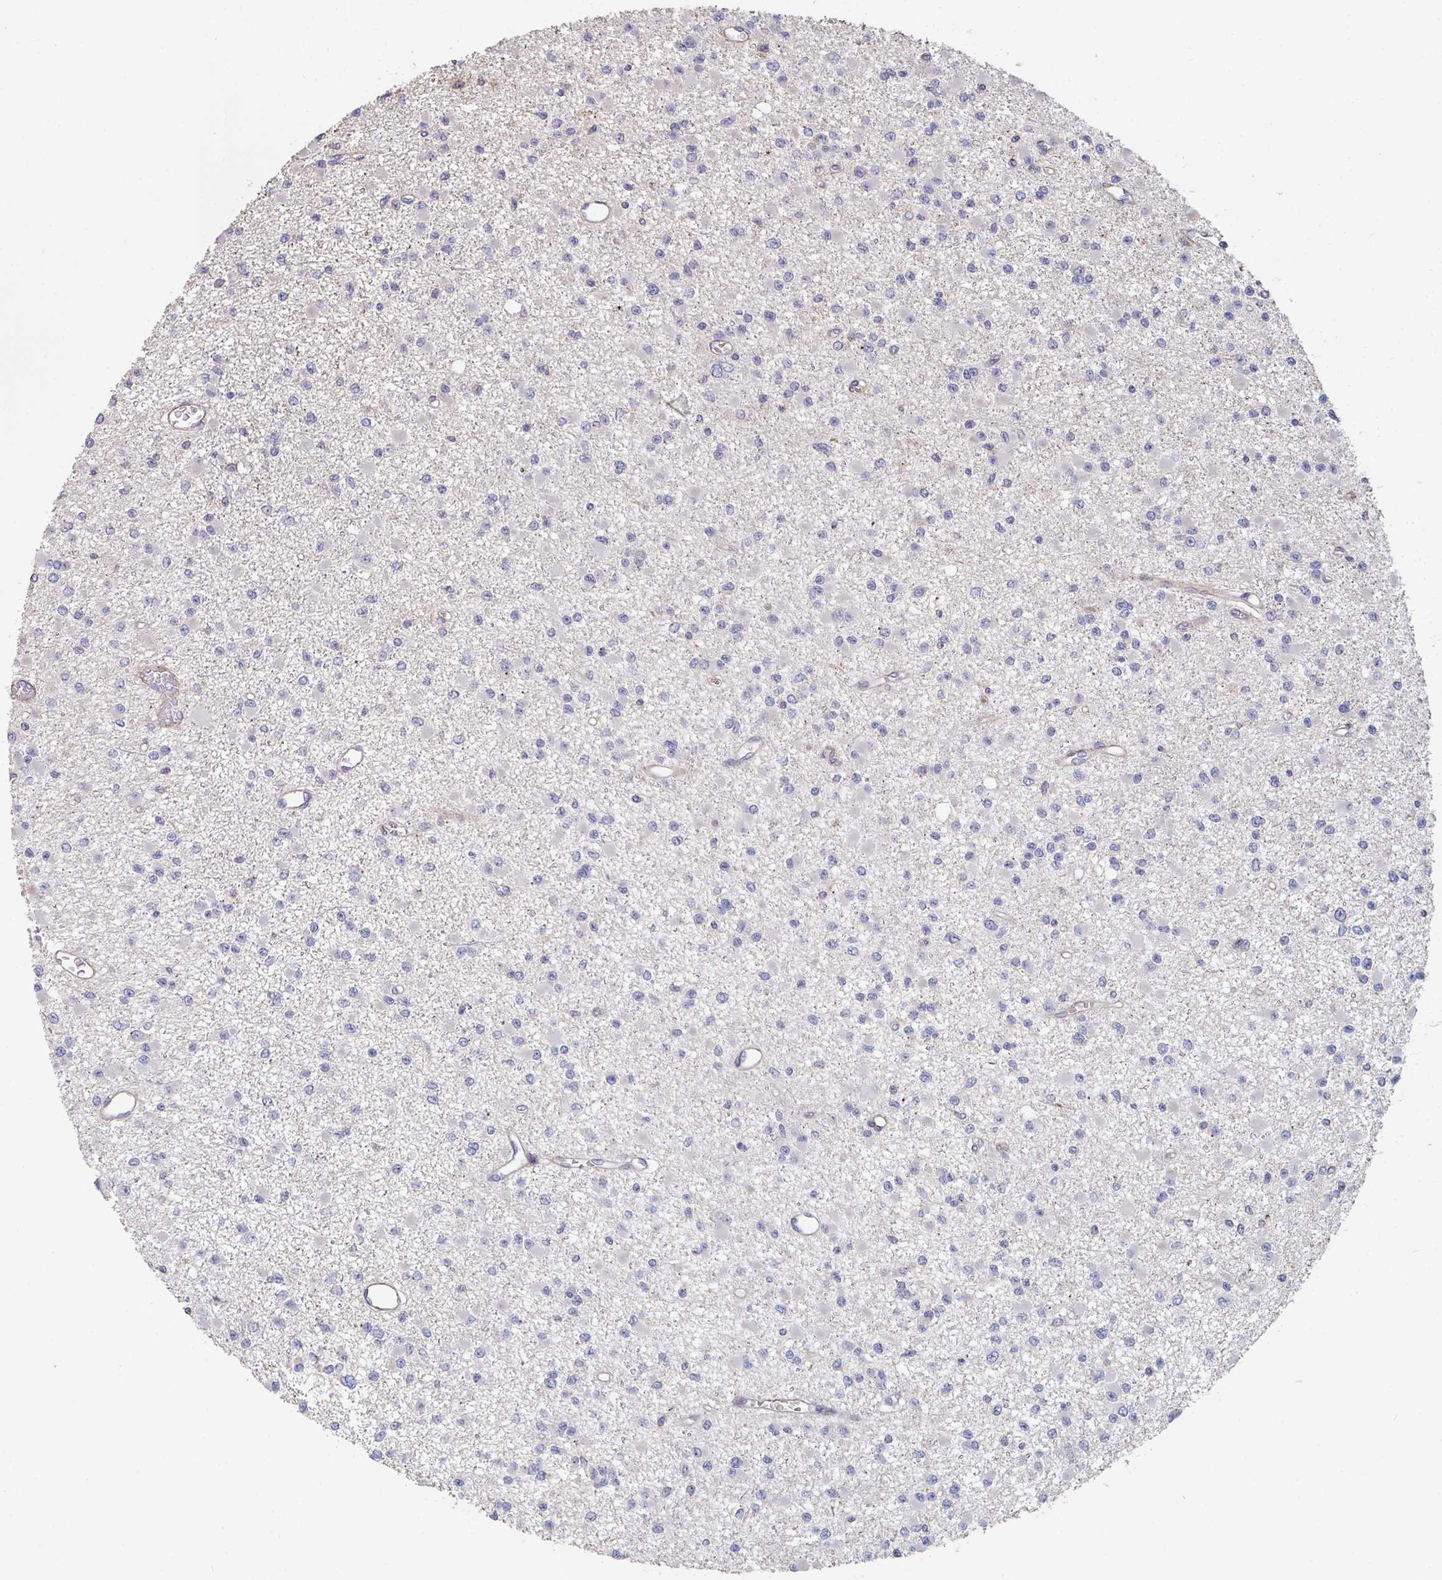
{"staining": {"intensity": "negative", "quantity": "none", "location": "none"}, "tissue": "glioma", "cell_type": "Tumor cells", "image_type": "cancer", "snomed": [{"axis": "morphology", "description": "Glioma, malignant, Low grade"}, {"axis": "topography", "description": "Brain"}], "caption": "This is an immunohistochemistry photomicrograph of glioma. There is no expression in tumor cells.", "gene": "FZD2", "patient": {"sex": "female", "age": 22}}